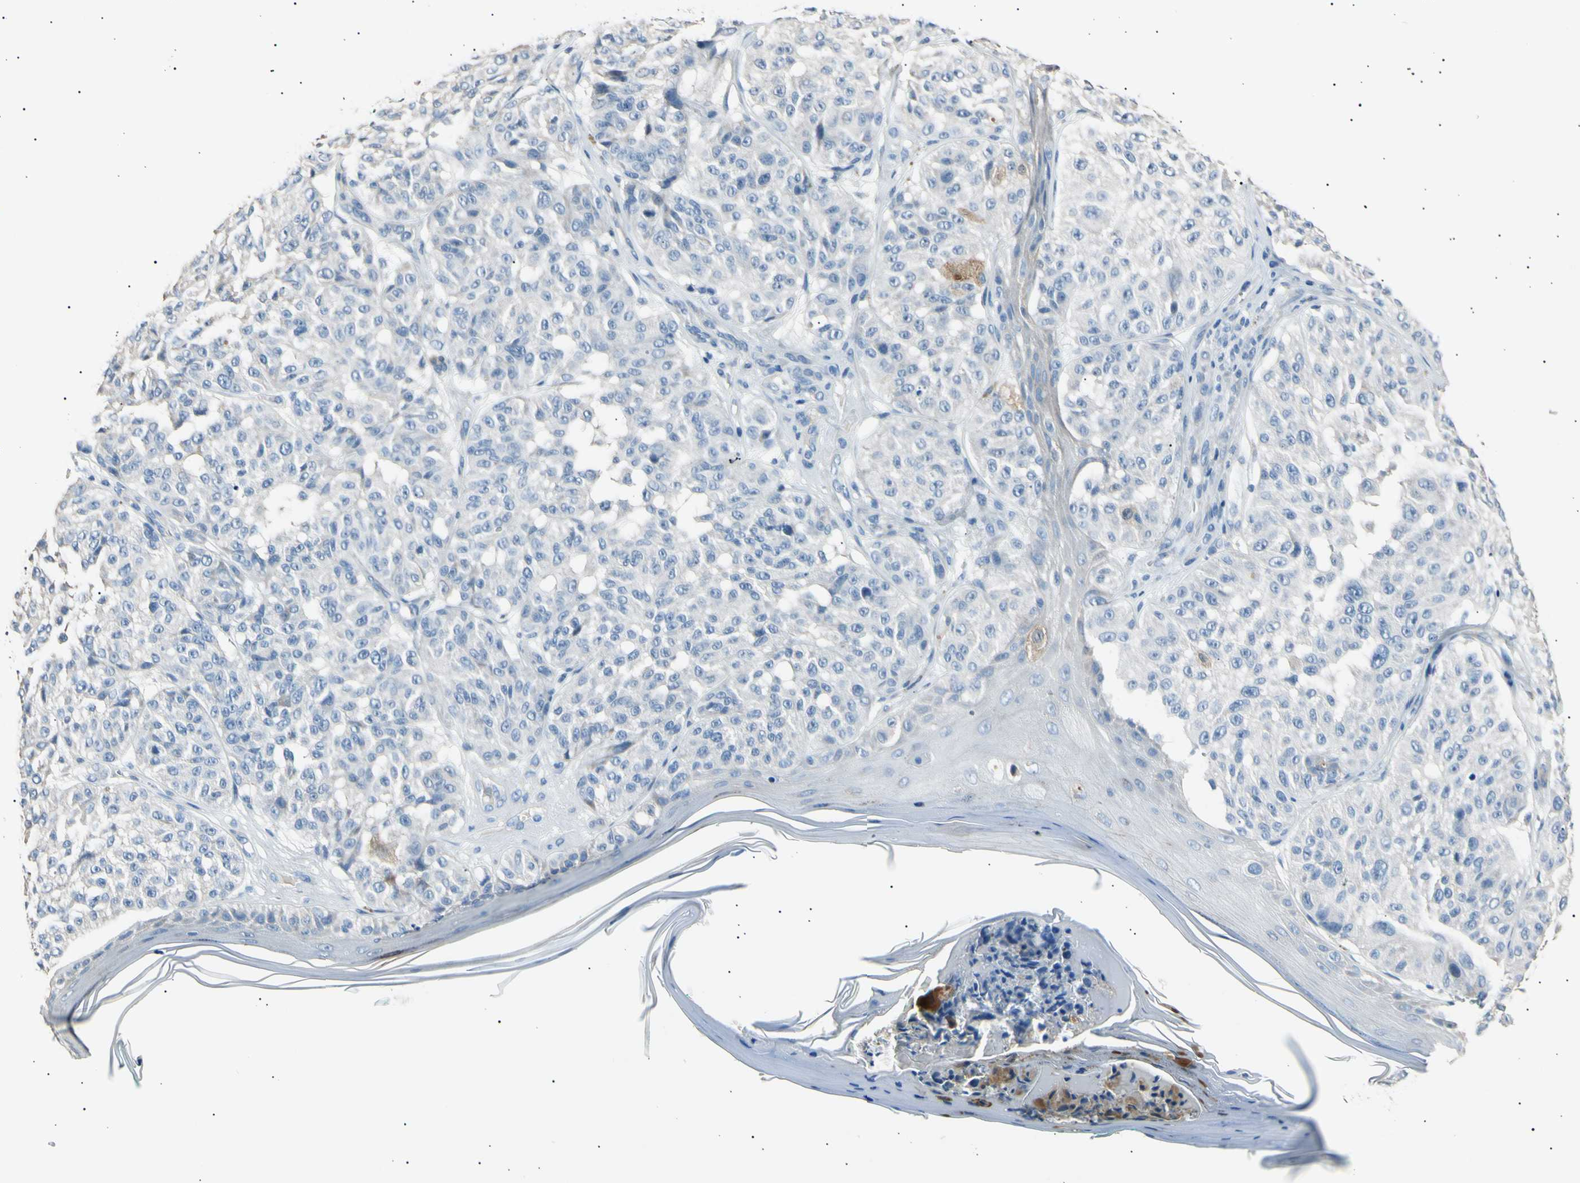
{"staining": {"intensity": "negative", "quantity": "none", "location": "none"}, "tissue": "melanoma", "cell_type": "Tumor cells", "image_type": "cancer", "snomed": [{"axis": "morphology", "description": "Malignant melanoma, NOS"}, {"axis": "topography", "description": "Skin"}], "caption": "Tumor cells are negative for protein expression in human melanoma.", "gene": "LDLR", "patient": {"sex": "female", "age": 46}}